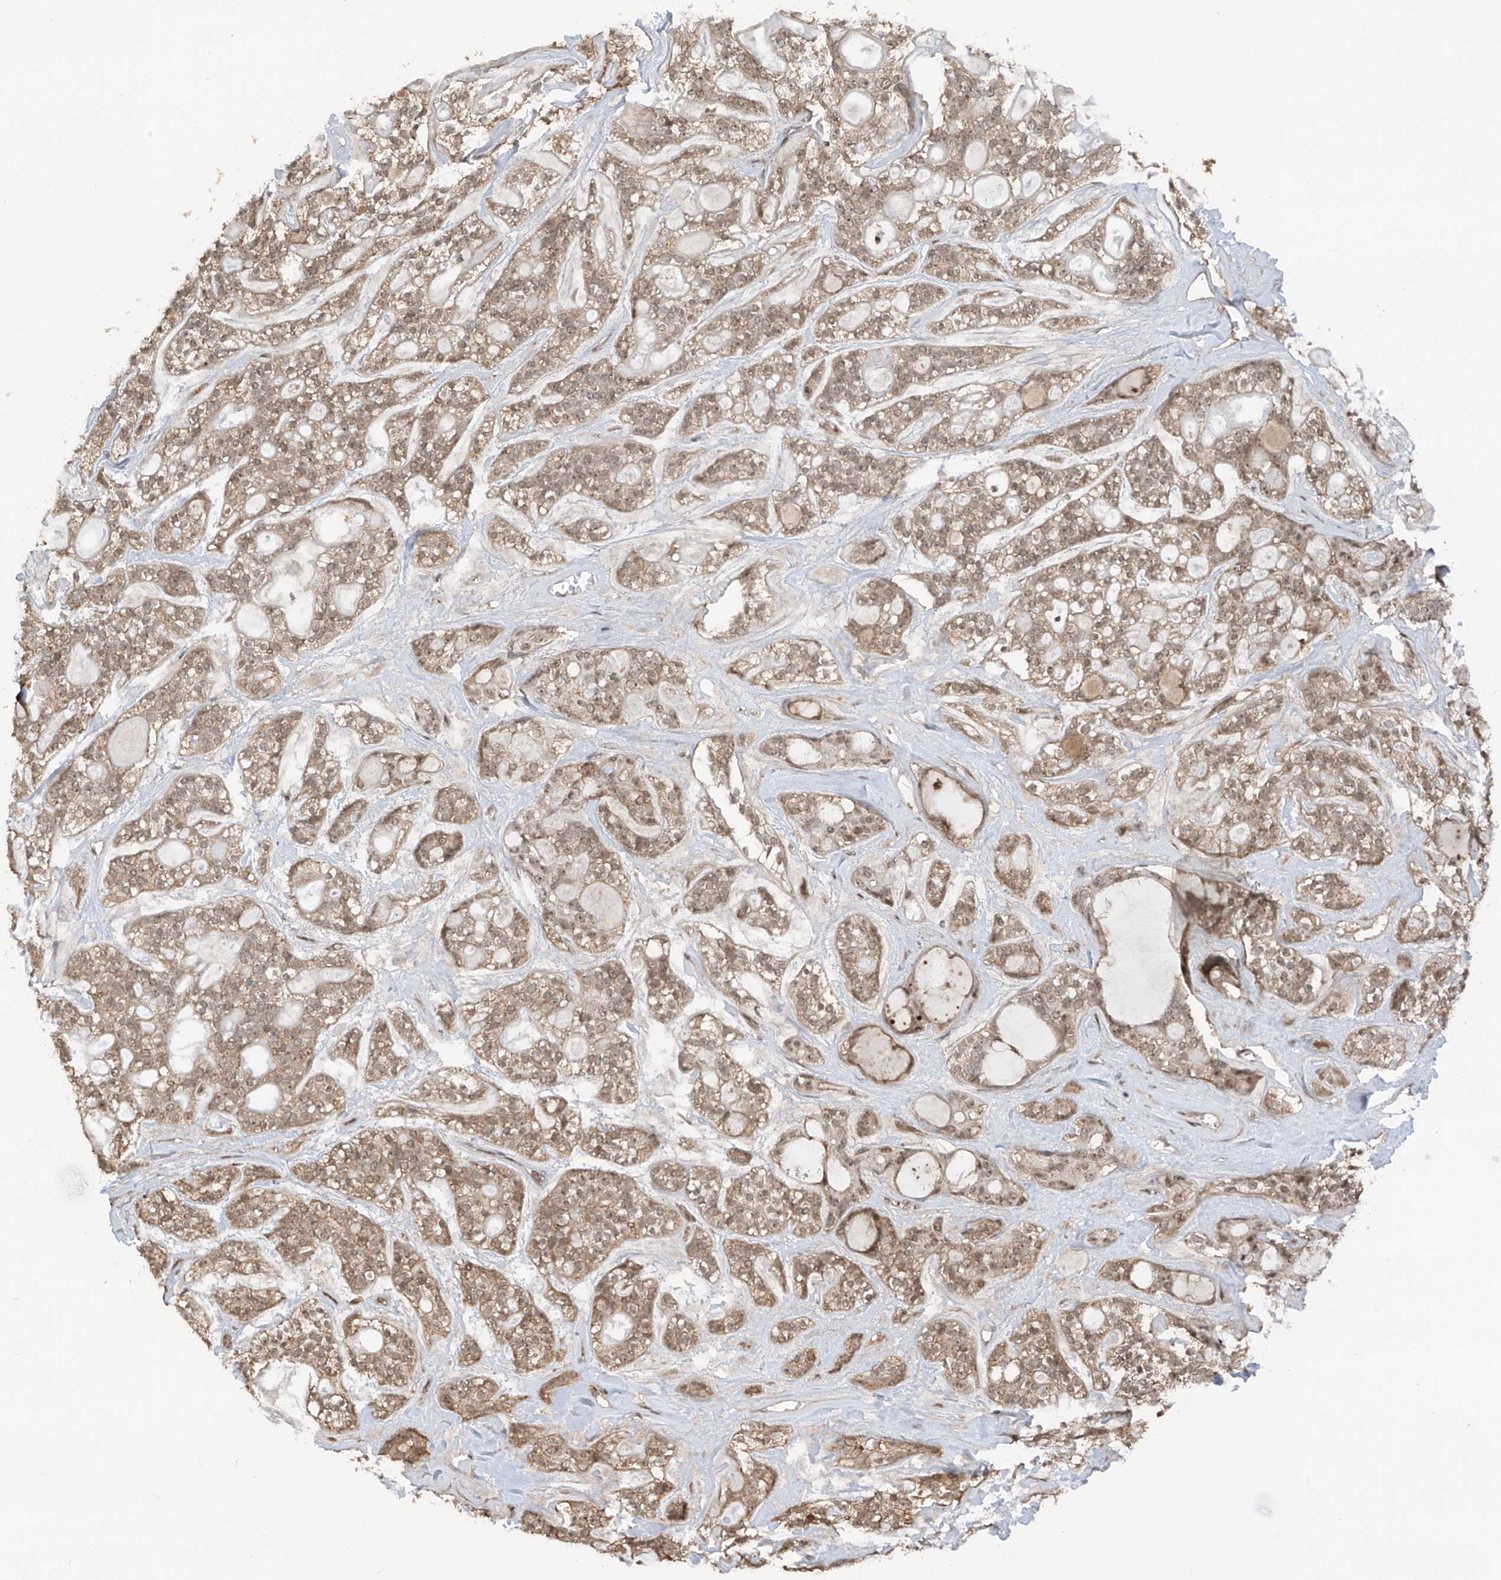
{"staining": {"intensity": "weak", "quantity": "25%-75%", "location": "cytoplasmic/membranous"}, "tissue": "head and neck cancer", "cell_type": "Tumor cells", "image_type": "cancer", "snomed": [{"axis": "morphology", "description": "Adenocarcinoma, NOS"}, {"axis": "topography", "description": "Head-Neck"}], "caption": "Brown immunohistochemical staining in head and neck cancer (adenocarcinoma) shows weak cytoplasmic/membranous staining in about 25%-75% of tumor cells.", "gene": "REPIN1", "patient": {"sex": "male", "age": 66}}